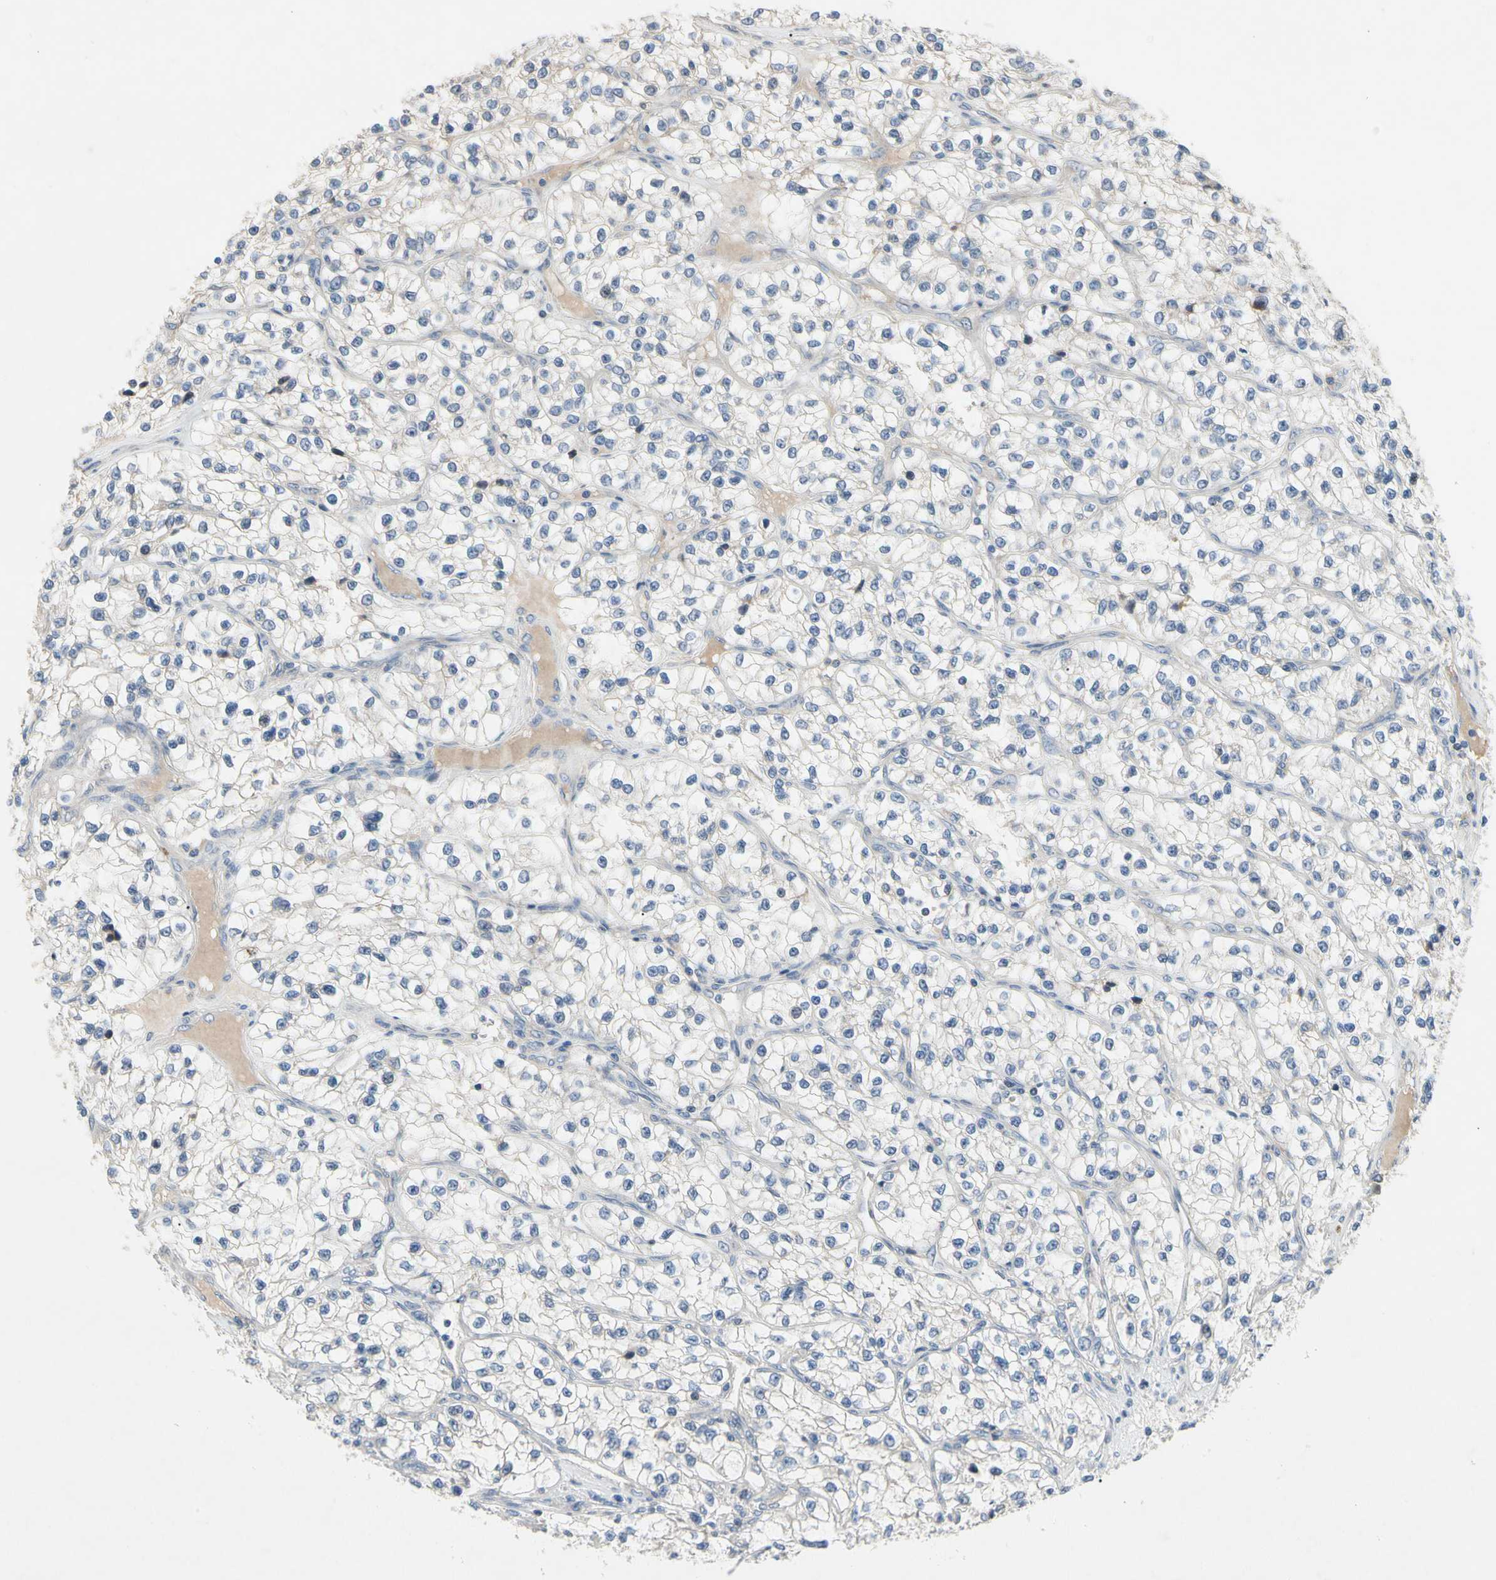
{"staining": {"intensity": "negative", "quantity": "none", "location": "none"}, "tissue": "renal cancer", "cell_type": "Tumor cells", "image_type": "cancer", "snomed": [{"axis": "morphology", "description": "Adenocarcinoma, NOS"}, {"axis": "topography", "description": "Kidney"}], "caption": "Histopathology image shows no significant protein staining in tumor cells of renal adenocarcinoma. Brightfield microscopy of immunohistochemistry stained with DAB (brown) and hematoxylin (blue), captured at high magnification.", "gene": "GAS6", "patient": {"sex": "female", "age": 57}}